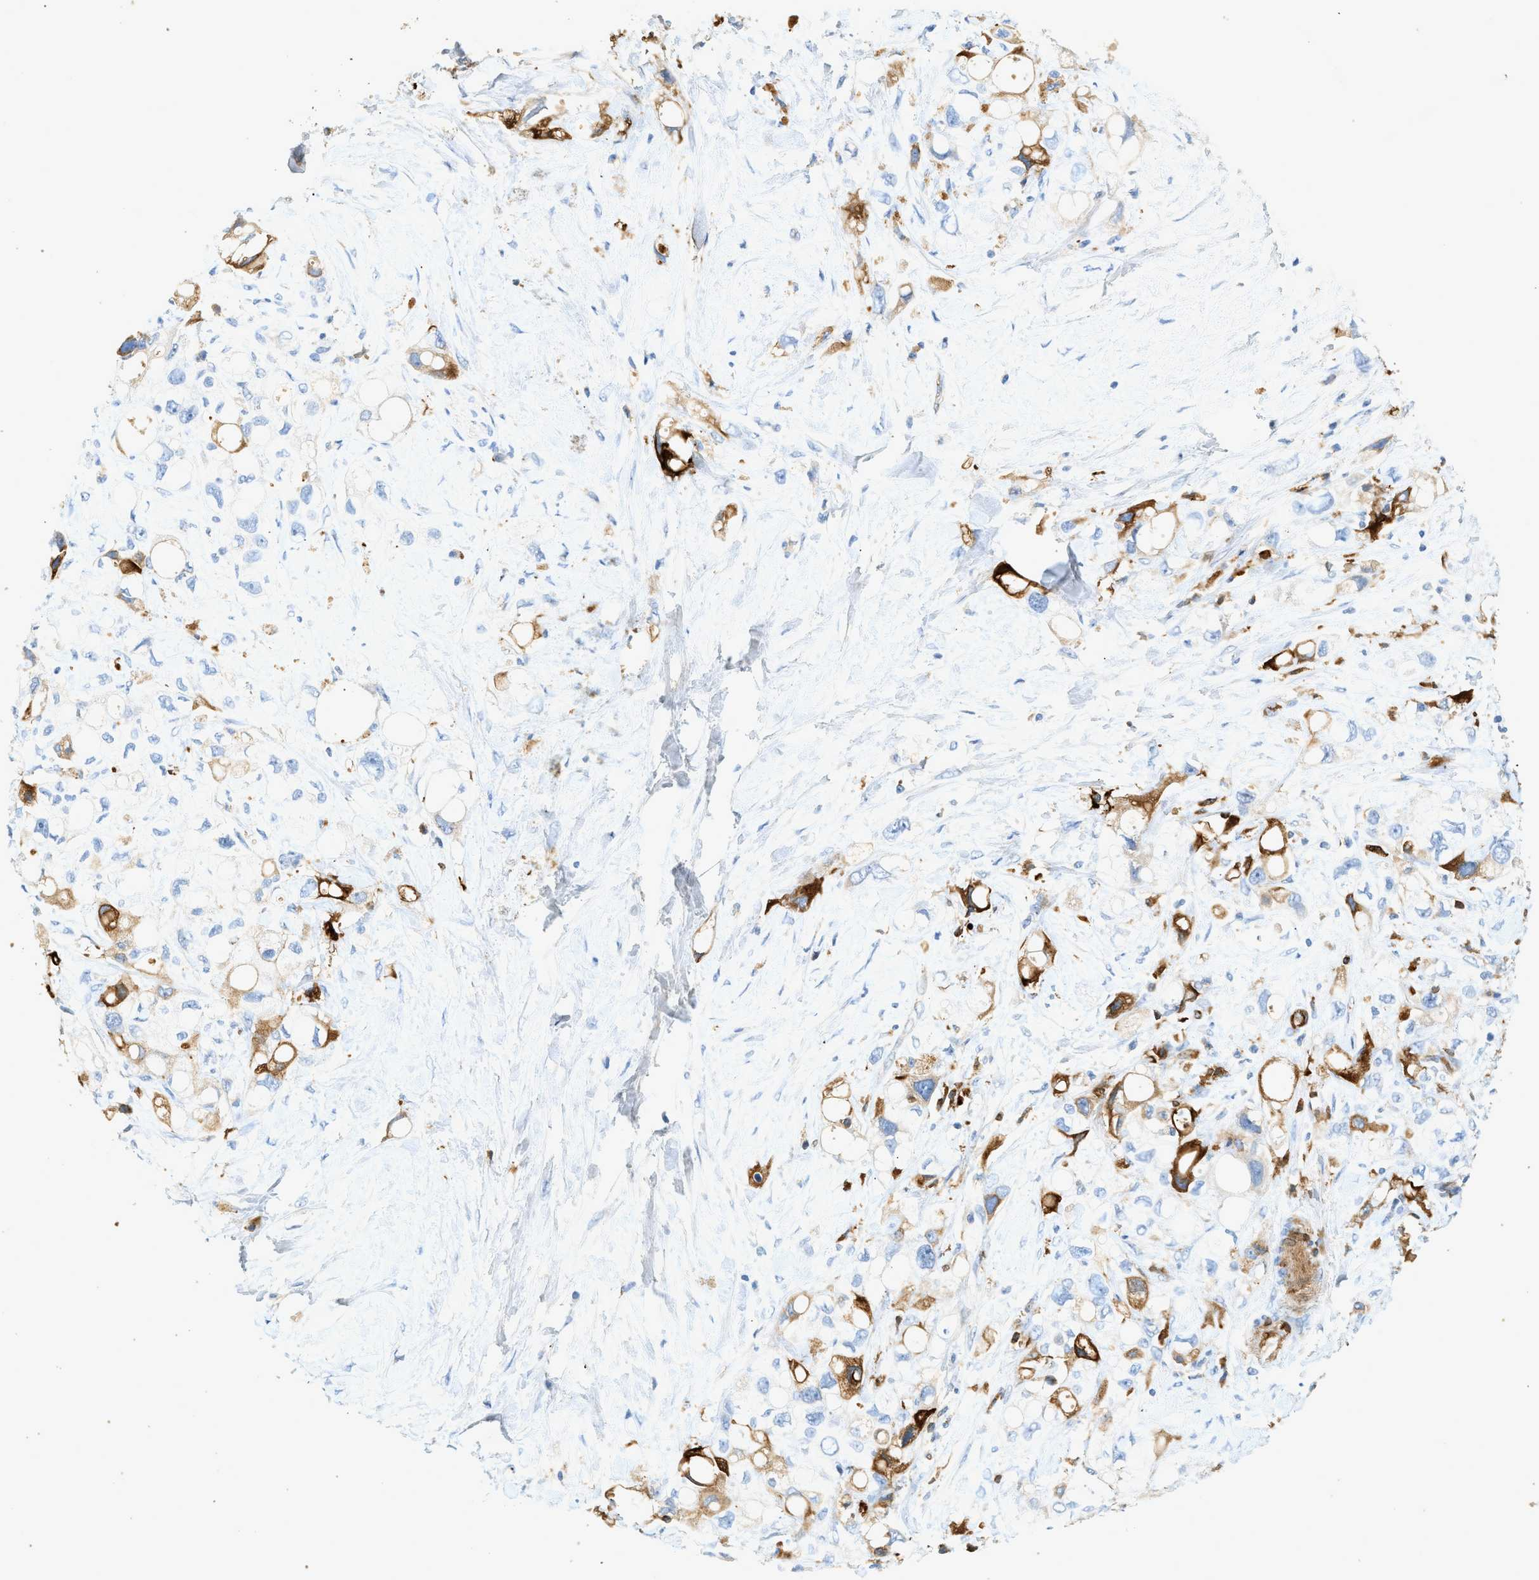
{"staining": {"intensity": "moderate", "quantity": "<25%", "location": "cytoplasmic/membranous"}, "tissue": "pancreatic cancer", "cell_type": "Tumor cells", "image_type": "cancer", "snomed": [{"axis": "morphology", "description": "Adenocarcinoma, NOS"}, {"axis": "topography", "description": "Pancreas"}], "caption": "Adenocarcinoma (pancreatic) stained with a protein marker demonstrates moderate staining in tumor cells.", "gene": "F2", "patient": {"sex": "female", "age": 56}}